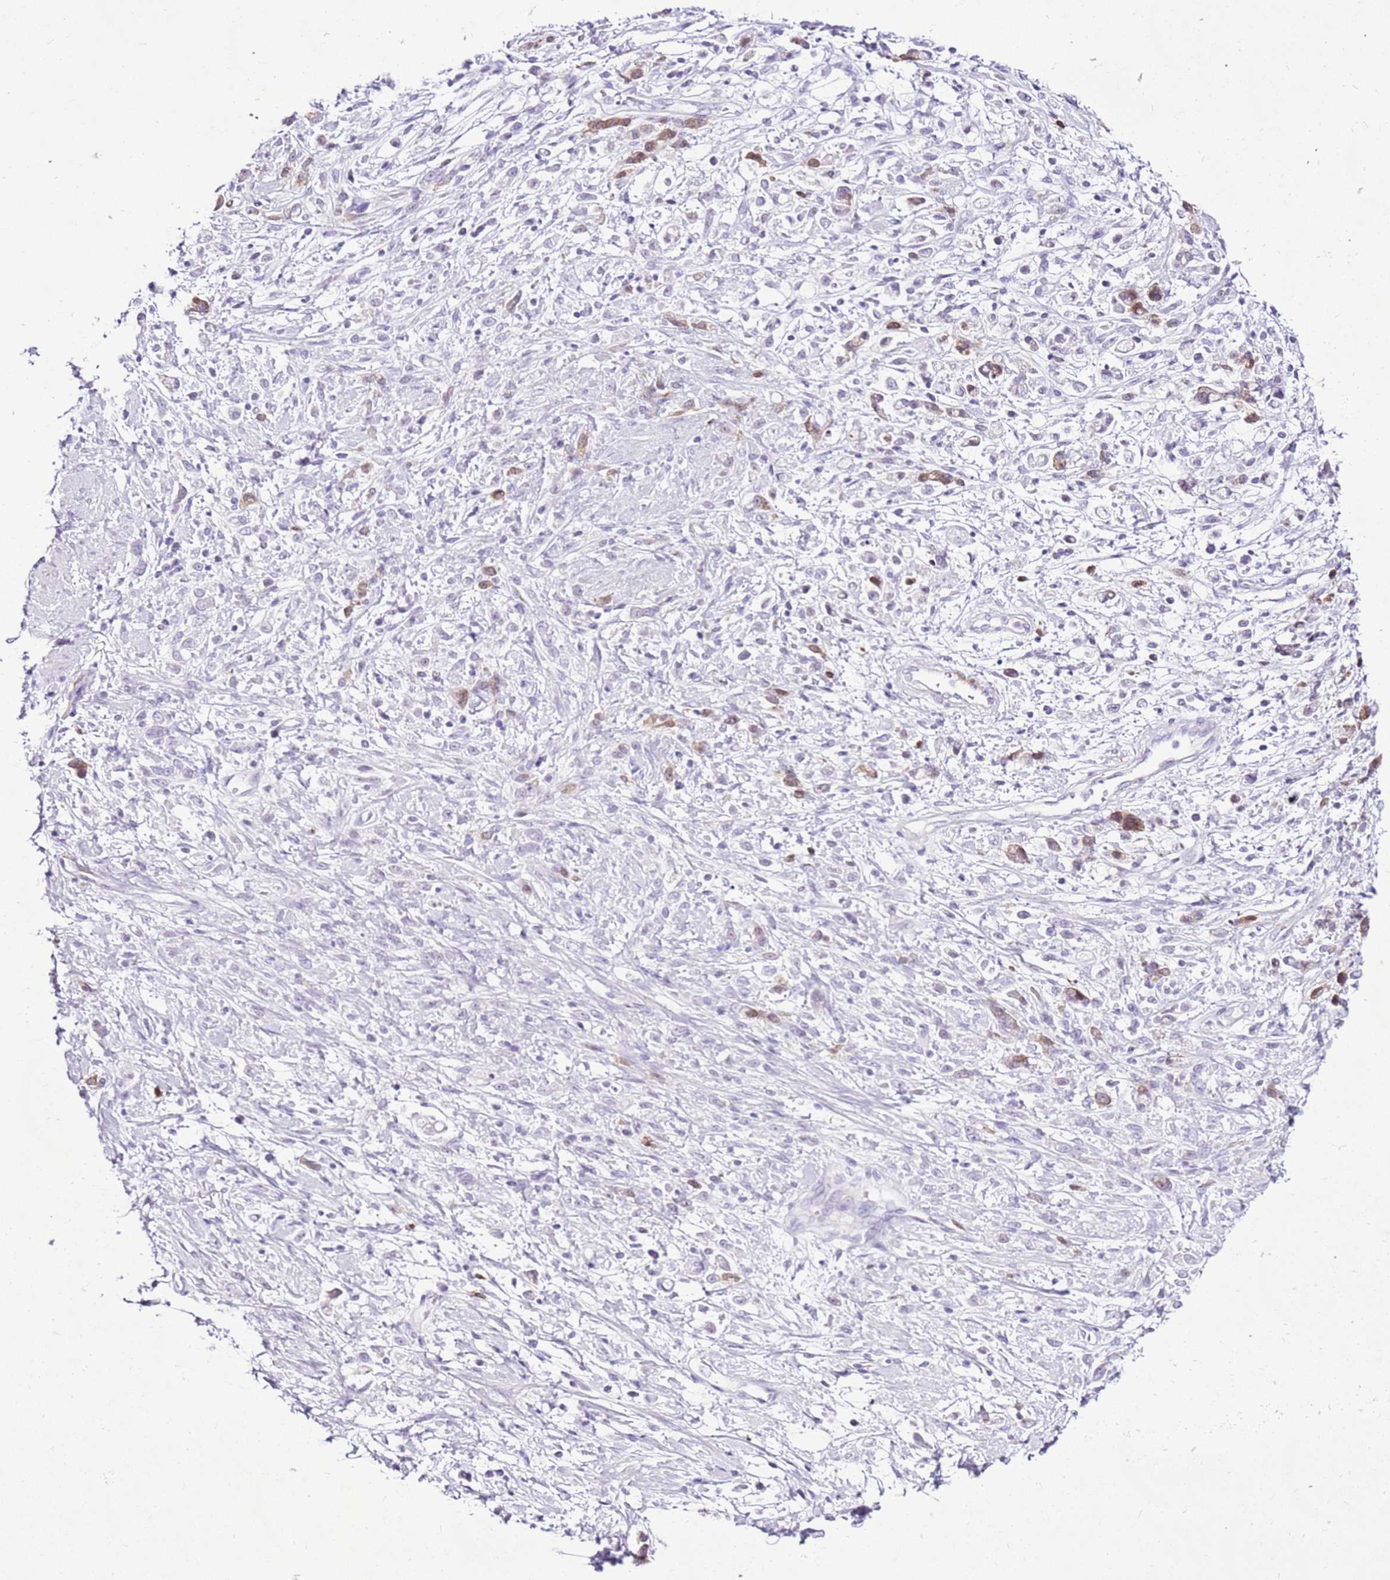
{"staining": {"intensity": "moderate", "quantity": "<25%", "location": "cytoplasmic/membranous"}, "tissue": "stomach cancer", "cell_type": "Tumor cells", "image_type": "cancer", "snomed": [{"axis": "morphology", "description": "Adenocarcinoma, NOS"}, {"axis": "topography", "description": "Stomach"}], "caption": "Immunohistochemistry histopathology image of human stomach adenocarcinoma stained for a protein (brown), which displays low levels of moderate cytoplasmic/membranous staining in about <25% of tumor cells.", "gene": "SPC25", "patient": {"sex": "female", "age": 60}}